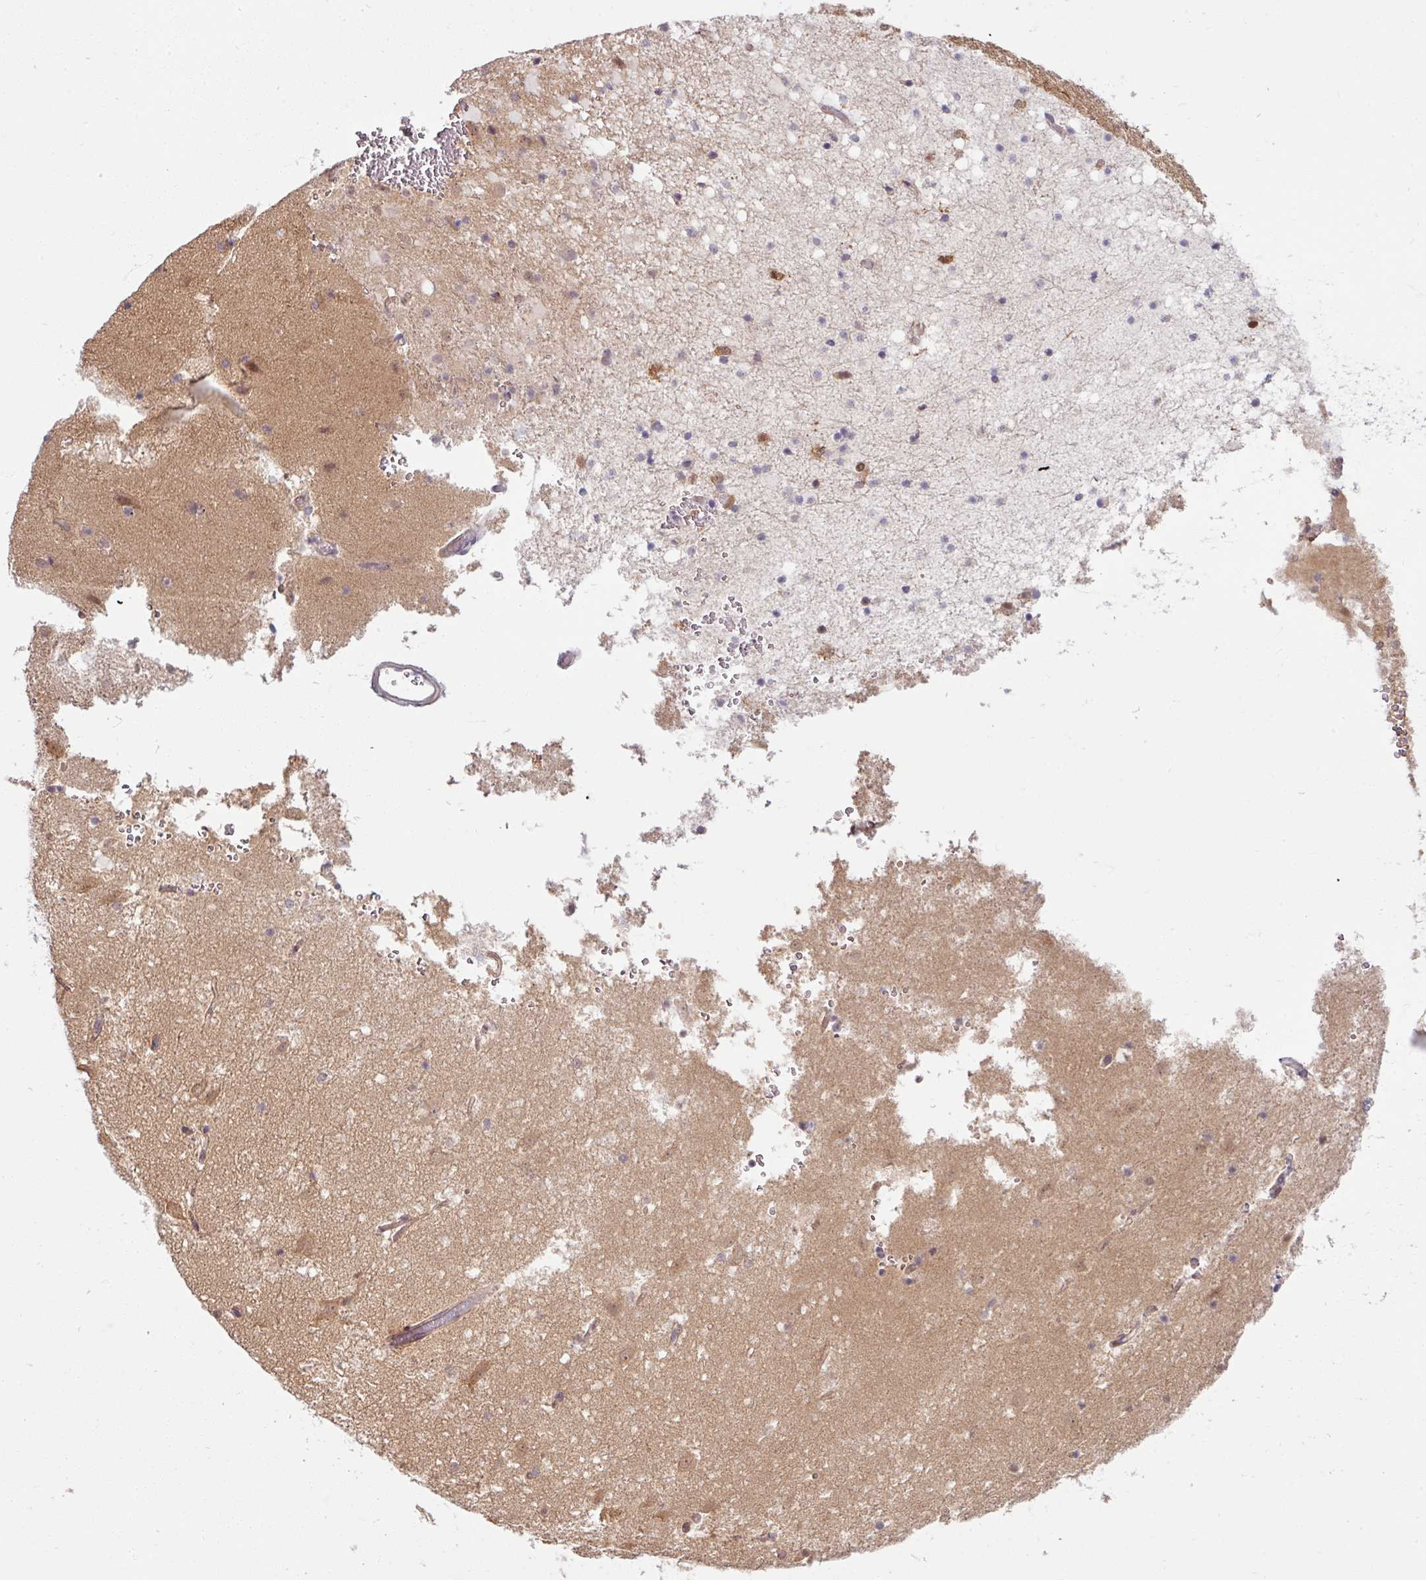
{"staining": {"intensity": "weak", "quantity": "<25%", "location": "cytoplasmic/membranous"}, "tissue": "caudate", "cell_type": "Glial cells", "image_type": "normal", "snomed": [{"axis": "morphology", "description": "Normal tissue, NOS"}, {"axis": "topography", "description": "Lateral ventricle wall"}], "caption": "Immunohistochemistry (IHC) histopathology image of normal caudate: human caudate stained with DAB reveals no significant protein expression in glial cells. (Stains: DAB IHC with hematoxylin counter stain, Microscopy: brightfield microscopy at high magnification).", "gene": "TUSC3", "patient": {"sex": "male", "age": 37}}